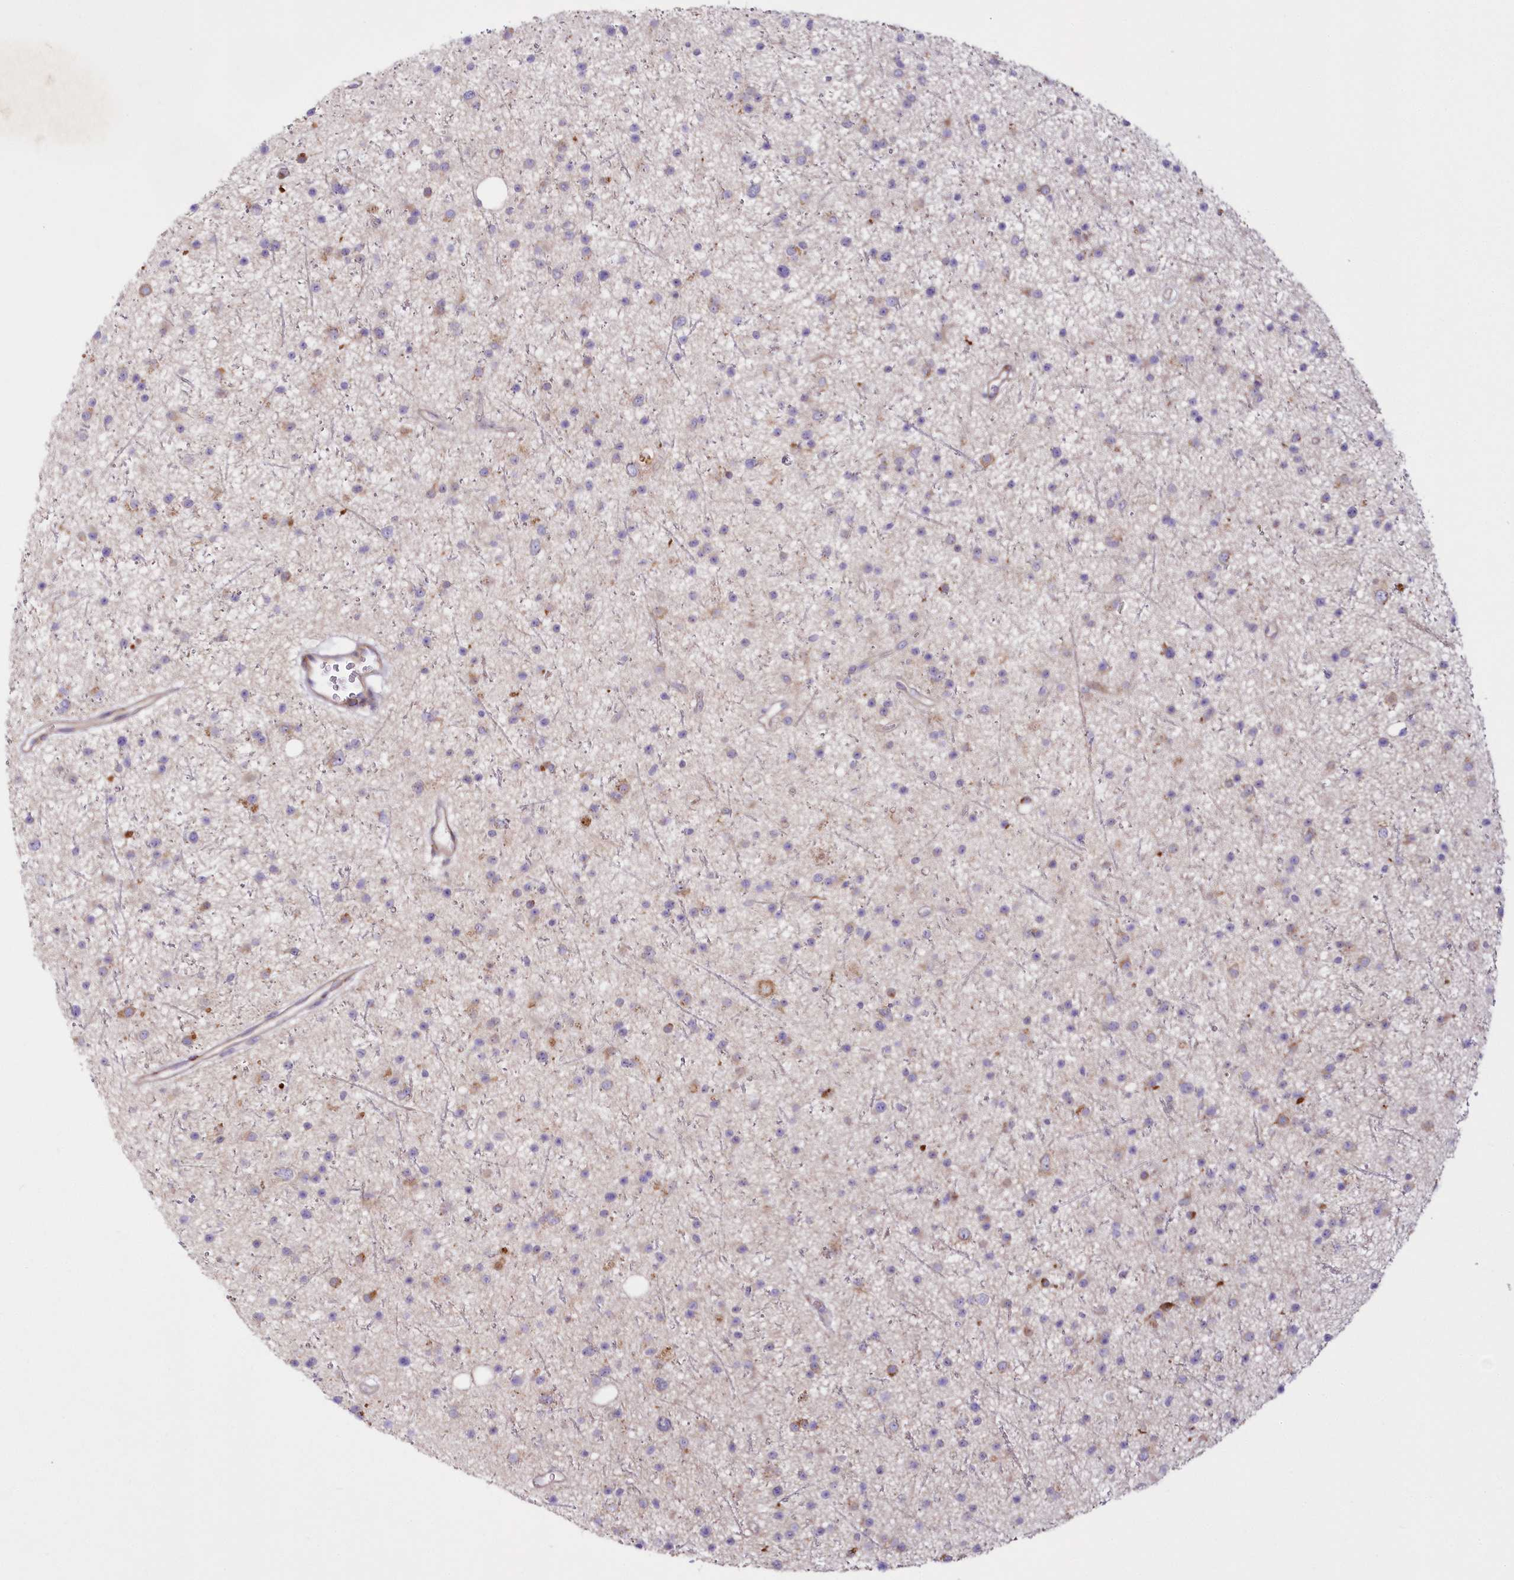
{"staining": {"intensity": "moderate", "quantity": "<25%", "location": "cytoplasmic/membranous"}, "tissue": "glioma", "cell_type": "Tumor cells", "image_type": "cancer", "snomed": [{"axis": "morphology", "description": "Glioma, malignant, Low grade"}, {"axis": "topography", "description": "Cerebral cortex"}], "caption": "Glioma stained for a protein shows moderate cytoplasmic/membranous positivity in tumor cells.", "gene": "ARFGEF3", "patient": {"sex": "female", "age": 39}}